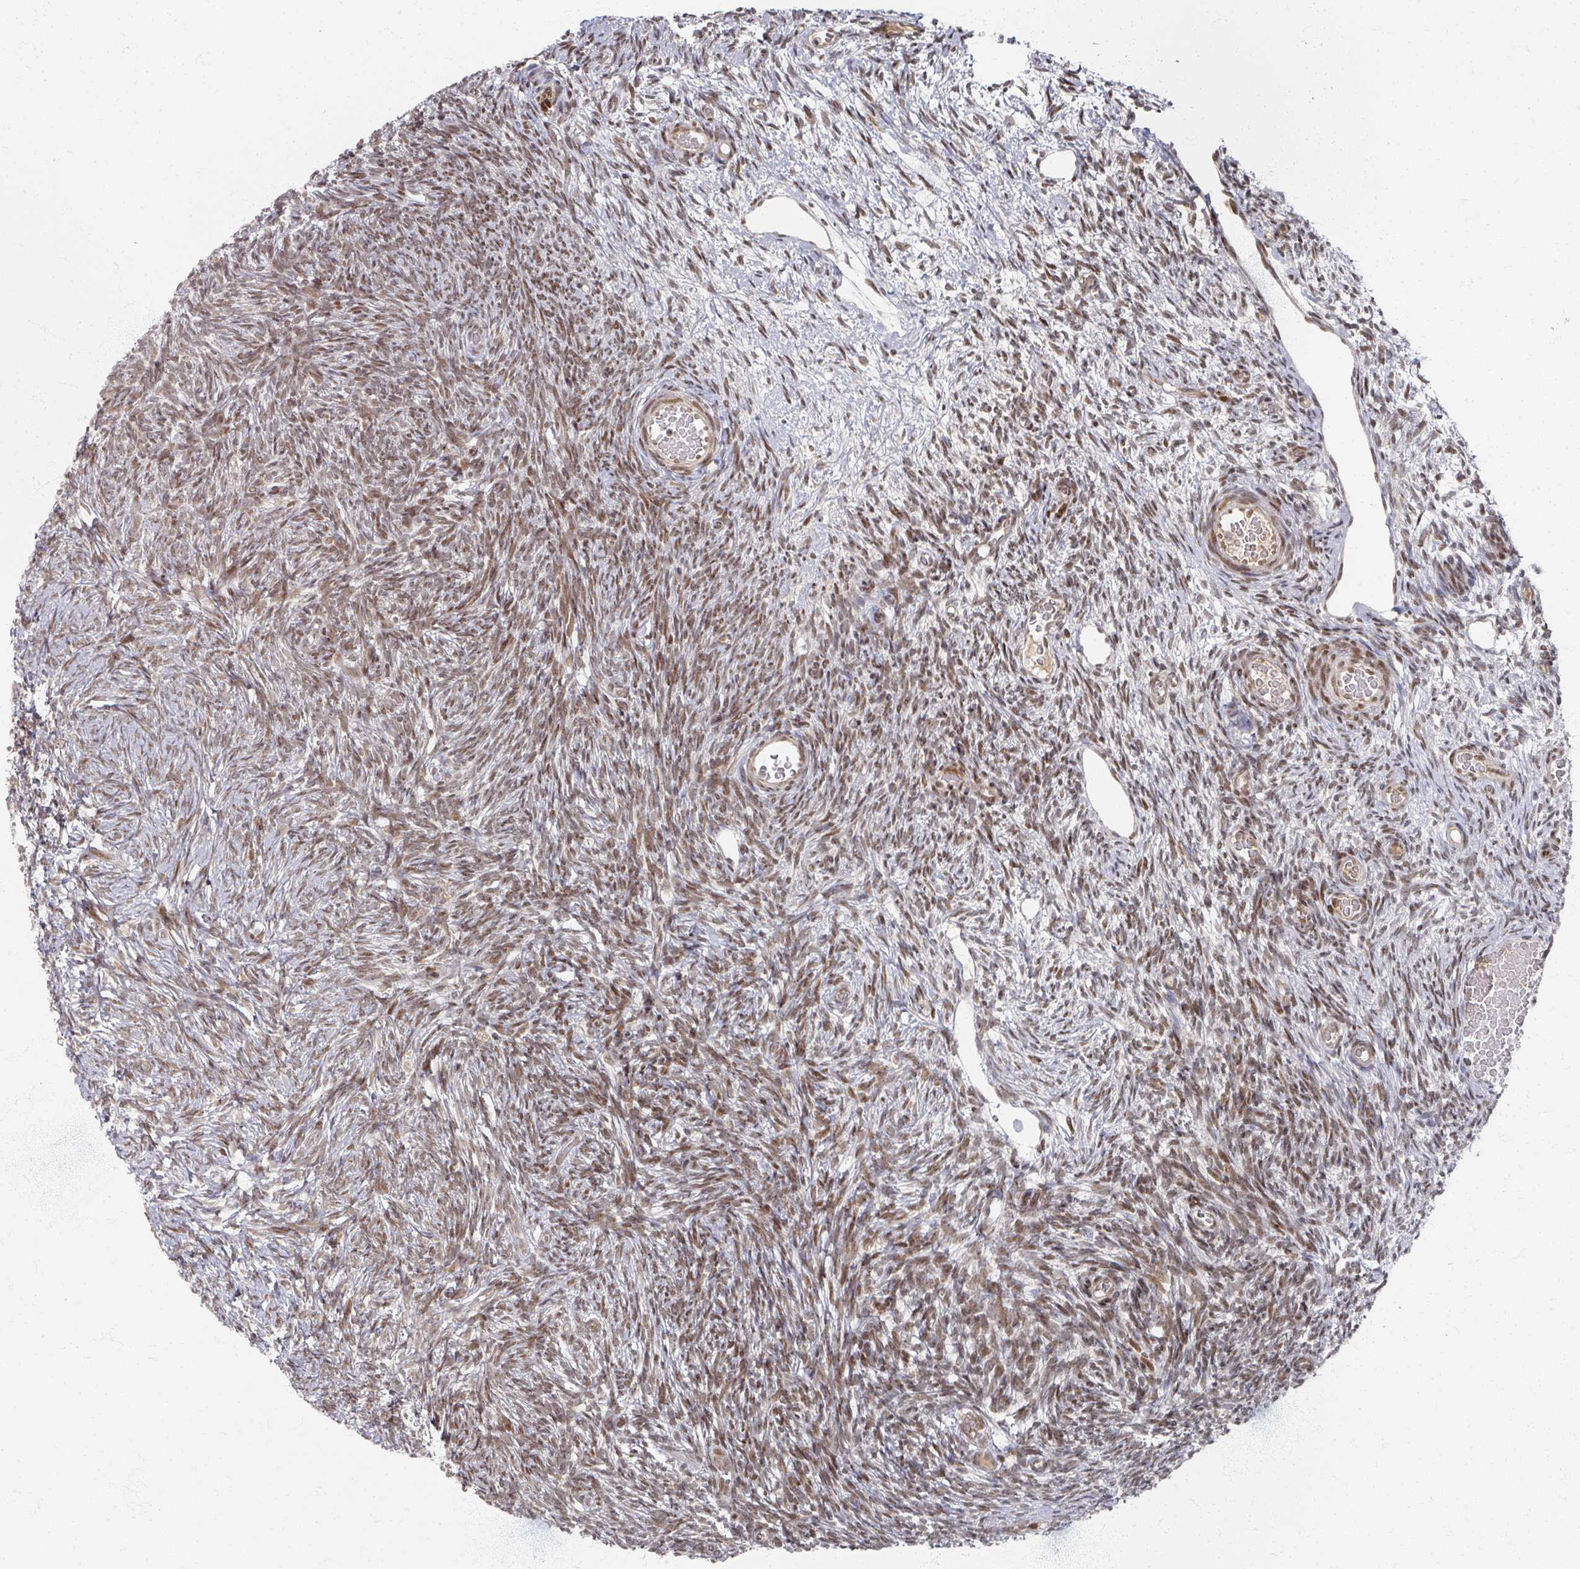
{"staining": {"intensity": "moderate", "quantity": ">75%", "location": "cytoplasmic/membranous,nuclear"}, "tissue": "ovary", "cell_type": "Follicle cells", "image_type": "normal", "snomed": [{"axis": "morphology", "description": "Normal tissue, NOS"}, {"axis": "topography", "description": "Ovary"}], "caption": "High-magnification brightfield microscopy of benign ovary stained with DAB (3,3'-diaminobenzidine) (brown) and counterstained with hematoxylin (blue). follicle cells exhibit moderate cytoplasmic/membranous,nuclear expression is identified in about>75% of cells.", "gene": "PSKH1", "patient": {"sex": "female", "age": 39}}